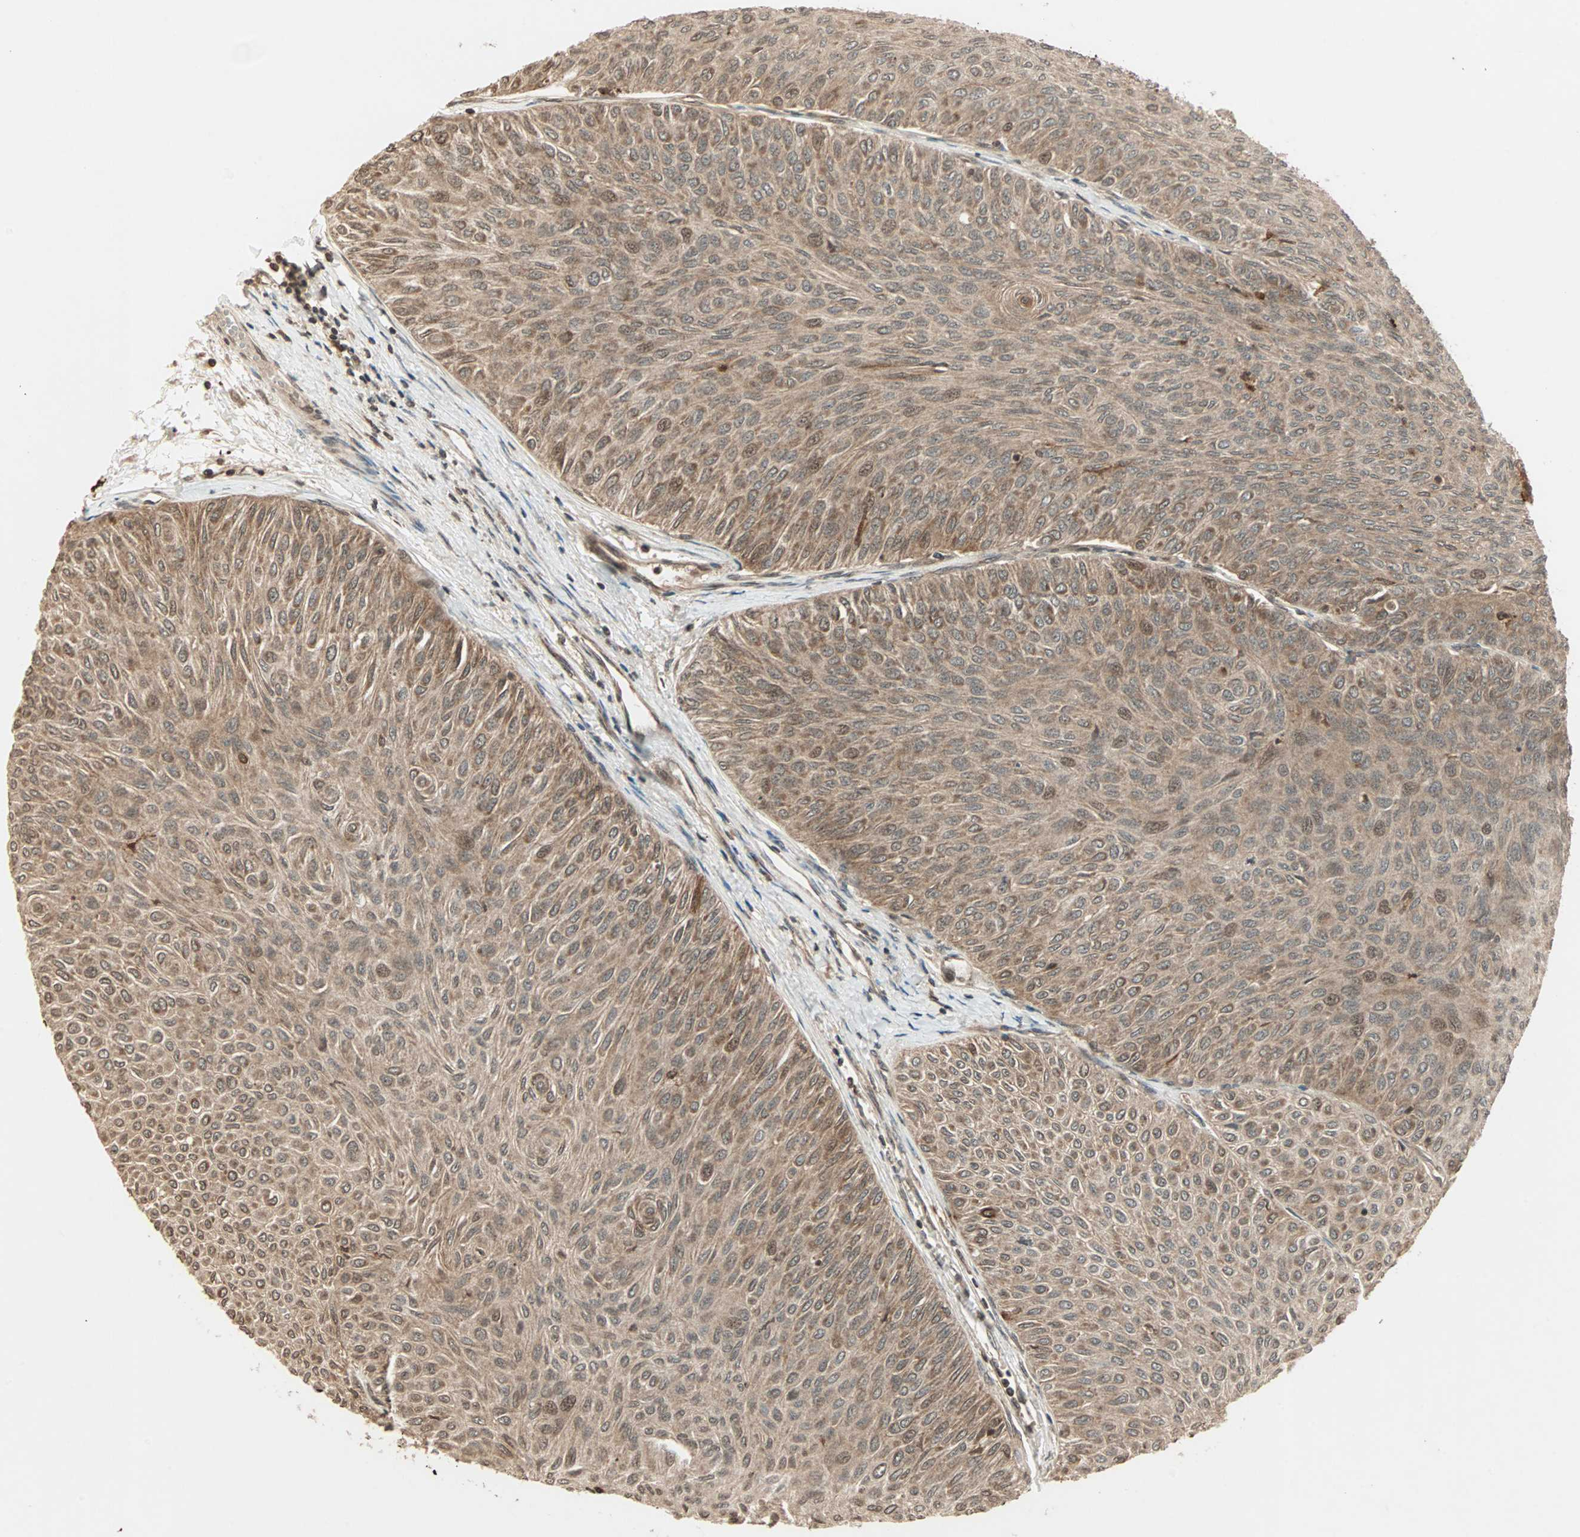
{"staining": {"intensity": "moderate", "quantity": ">75%", "location": "cytoplasmic/membranous,nuclear"}, "tissue": "urothelial cancer", "cell_type": "Tumor cells", "image_type": "cancer", "snomed": [{"axis": "morphology", "description": "Urothelial carcinoma, Low grade"}, {"axis": "topography", "description": "Urinary bladder"}], "caption": "Urothelial cancer stained with a brown dye displays moderate cytoplasmic/membranous and nuclear positive staining in about >75% of tumor cells.", "gene": "RFFL", "patient": {"sex": "male", "age": 78}}